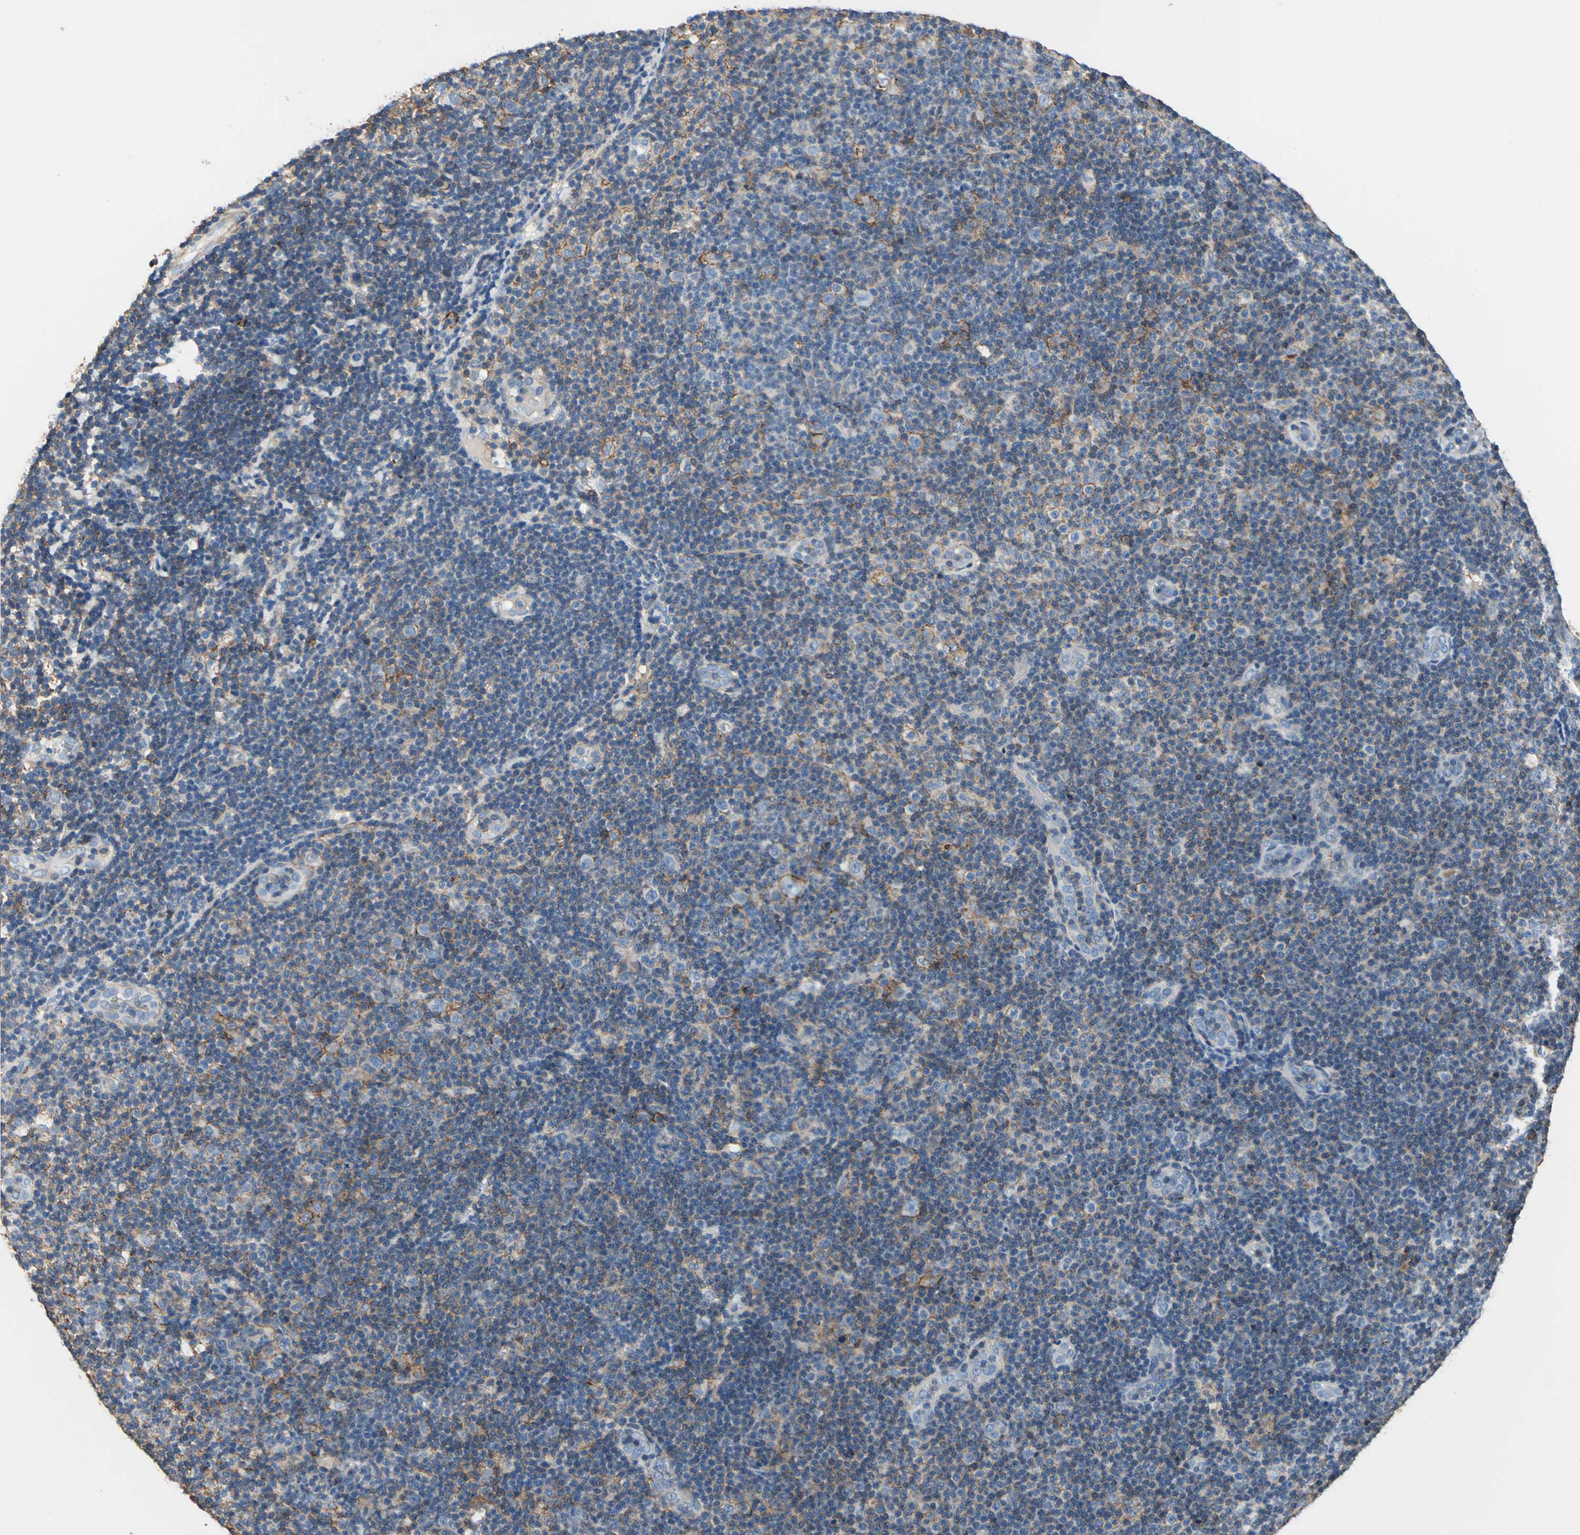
{"staining": {"intensity": "moderate", "quantity": "25%-75%", "location": "cytoplasmic/membranous"}, "tissue": "lymphoma", "cell_type": "Tumor cells", "image_type": "cancer", "snomed": [{"axis": "morphology", "description": "Malignant lymphoma, non-Hodgkin's type, Low grade"}, {"axis": "topography", "description": "Lymph node"}], "caption": "Brown immunohistochemical staining in malignant lymphoma, non-Hodgkin's type (low-grade) exhibits moderate cytoplasmic/membranous staining in approximately 25%-75% of tumor cells.", "gene": "CD44", "patient": {"sex": "male", "age": 83}}